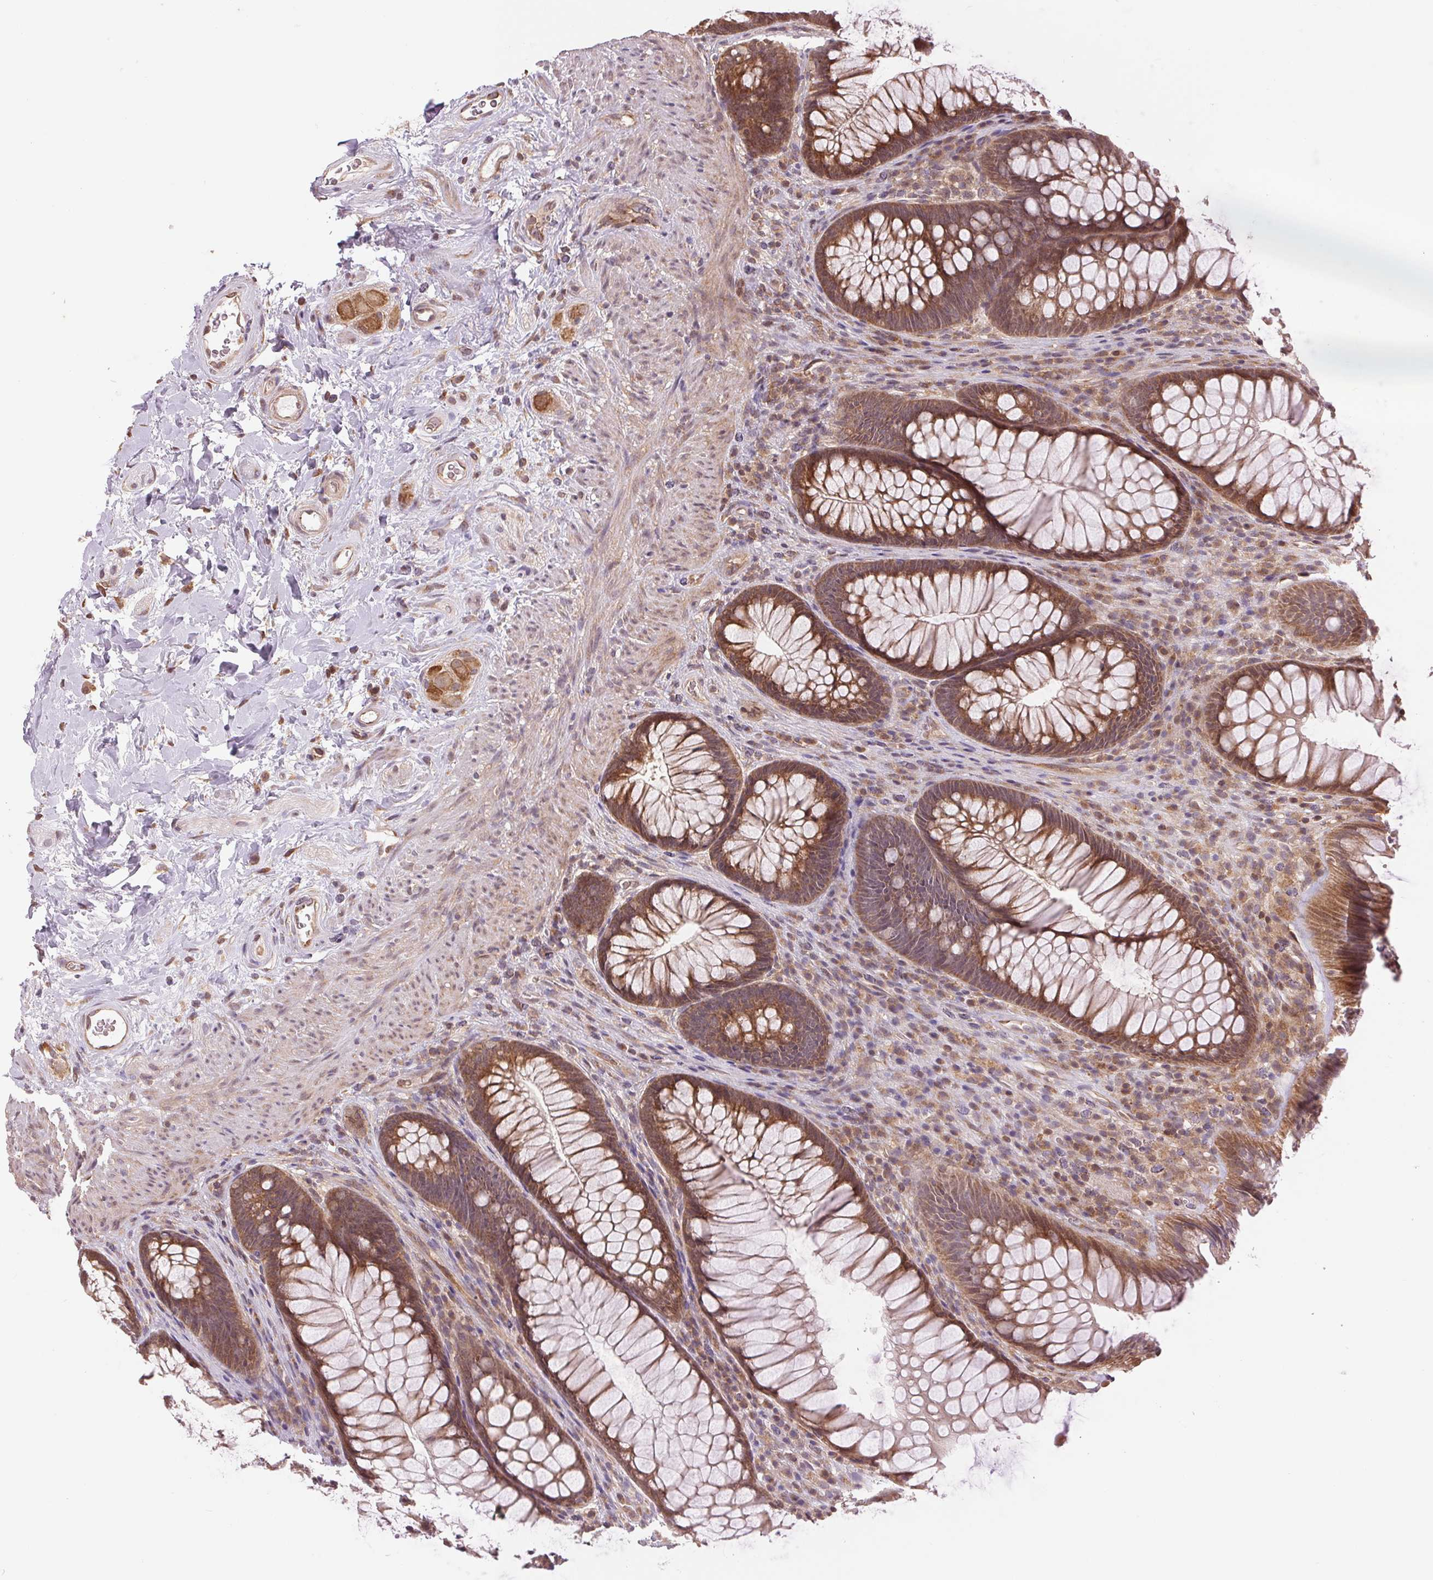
{"staining": {"intensity": "moderate", "quantity": ">75%", "location": "cytoplasmic/membranous"}, "tissue": "rectum", "cell_type": "Glandular cells", "image_type": "normal", "snomed": [{"axis": "morphology", "description": "Normal tissue, NOS"}, {"axis": "topography", "description": "Smooth muscle"}, {"axis": "topography", "description": "Rectum"}], "caption": "Immunohistochemistry (IHC) micrograph of benign rectum: rectum stained using immunohistochemistry exhibits medium levels of moderate protein expression localized specifically in the cytoplasmic/membranous of glandular cells, appearing as a cytoplasmic/membranous brown color.", "gene": "BTF3L4", "patient": {"sex": "male", "age": 53}}